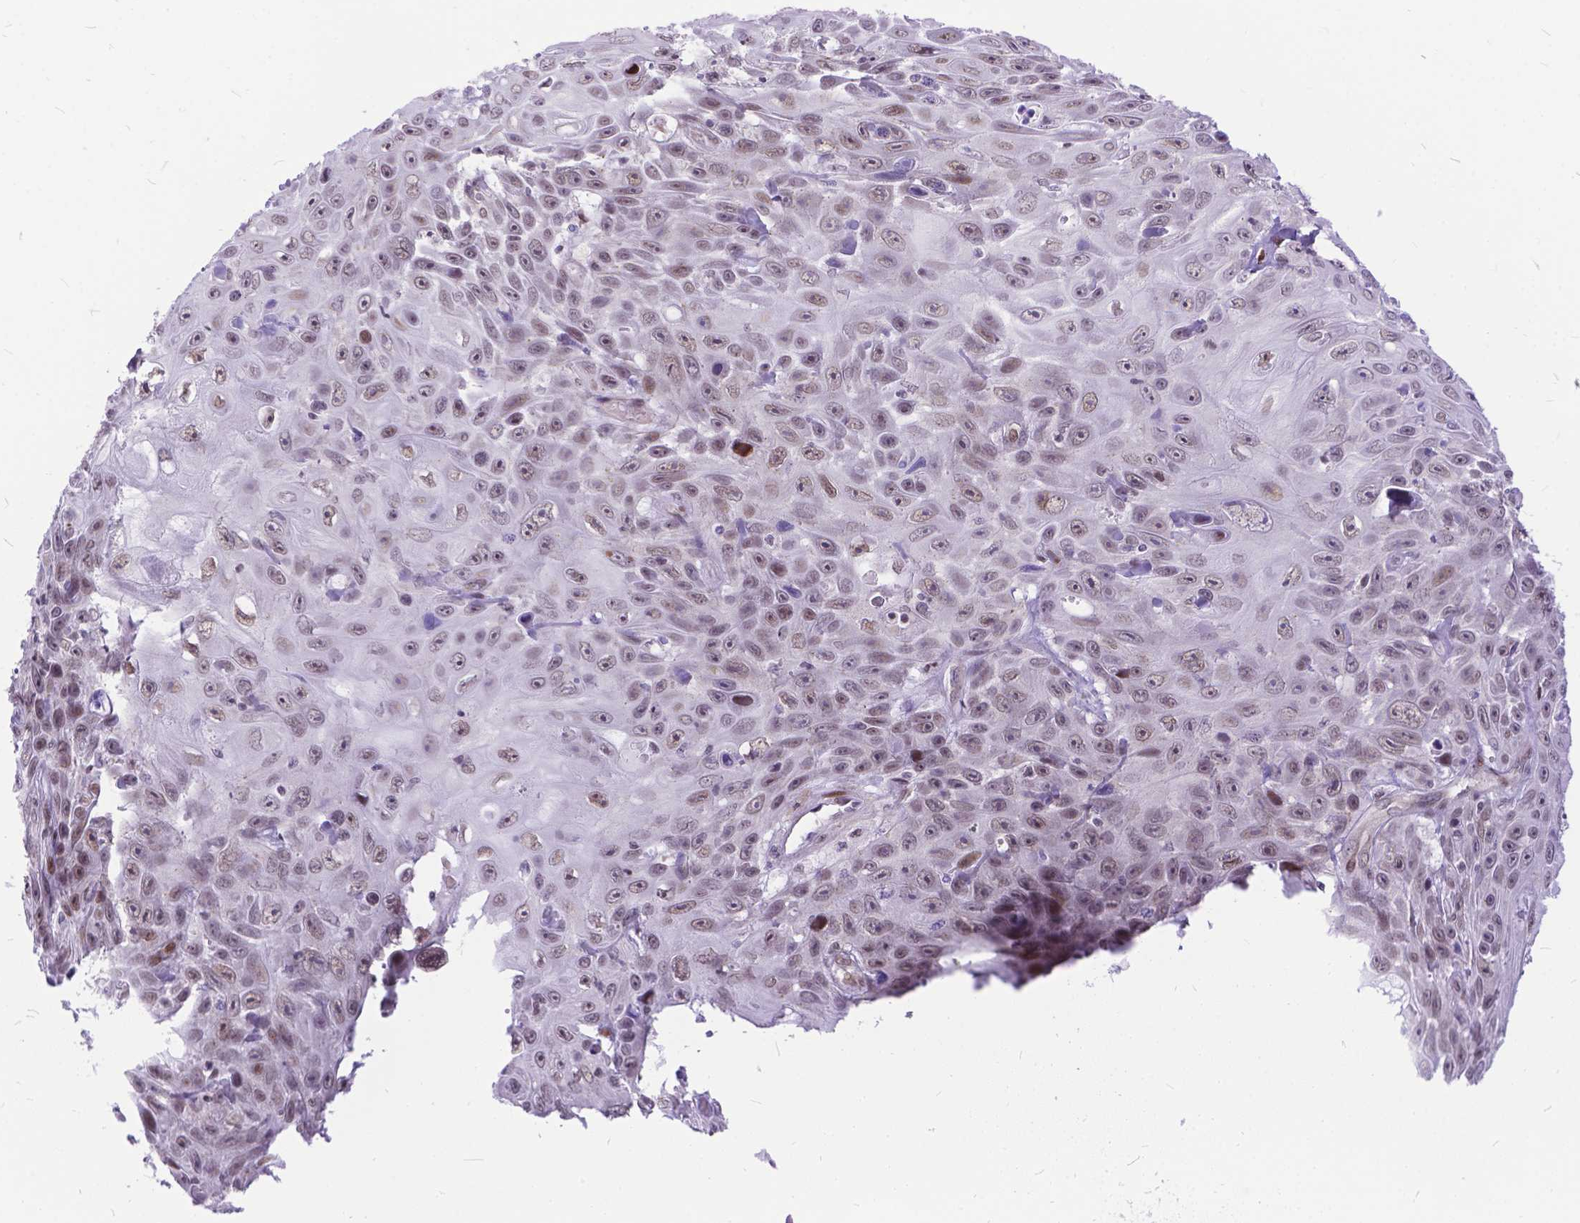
{"staining": {"intensity": "weak", "quantity": "25%-75%", "location": "nuclear"}, "tissue": "skin cancer", "cell_type": "Tumor cells", "image_type": "cancer", "snomed": [{"axis": "morphology", "description": "Squamous cell carcinoma, NOS"}, {"axis": "topography", "description": "Skin"}], "caption": "Immunohistochemical staining of human skin cancer (squamous cell carcinoma) shows low levels of weak nuclear staining in approximately 25%-75% of tumor cells. Using DAB (3,3'-diaminobenzidine) (brown) and hematoxylin (blue) stains, captured at high magnification using brightfield microscopy.", "gene": "FAM124B", "patient": {"sex": "male", "age": 82}}